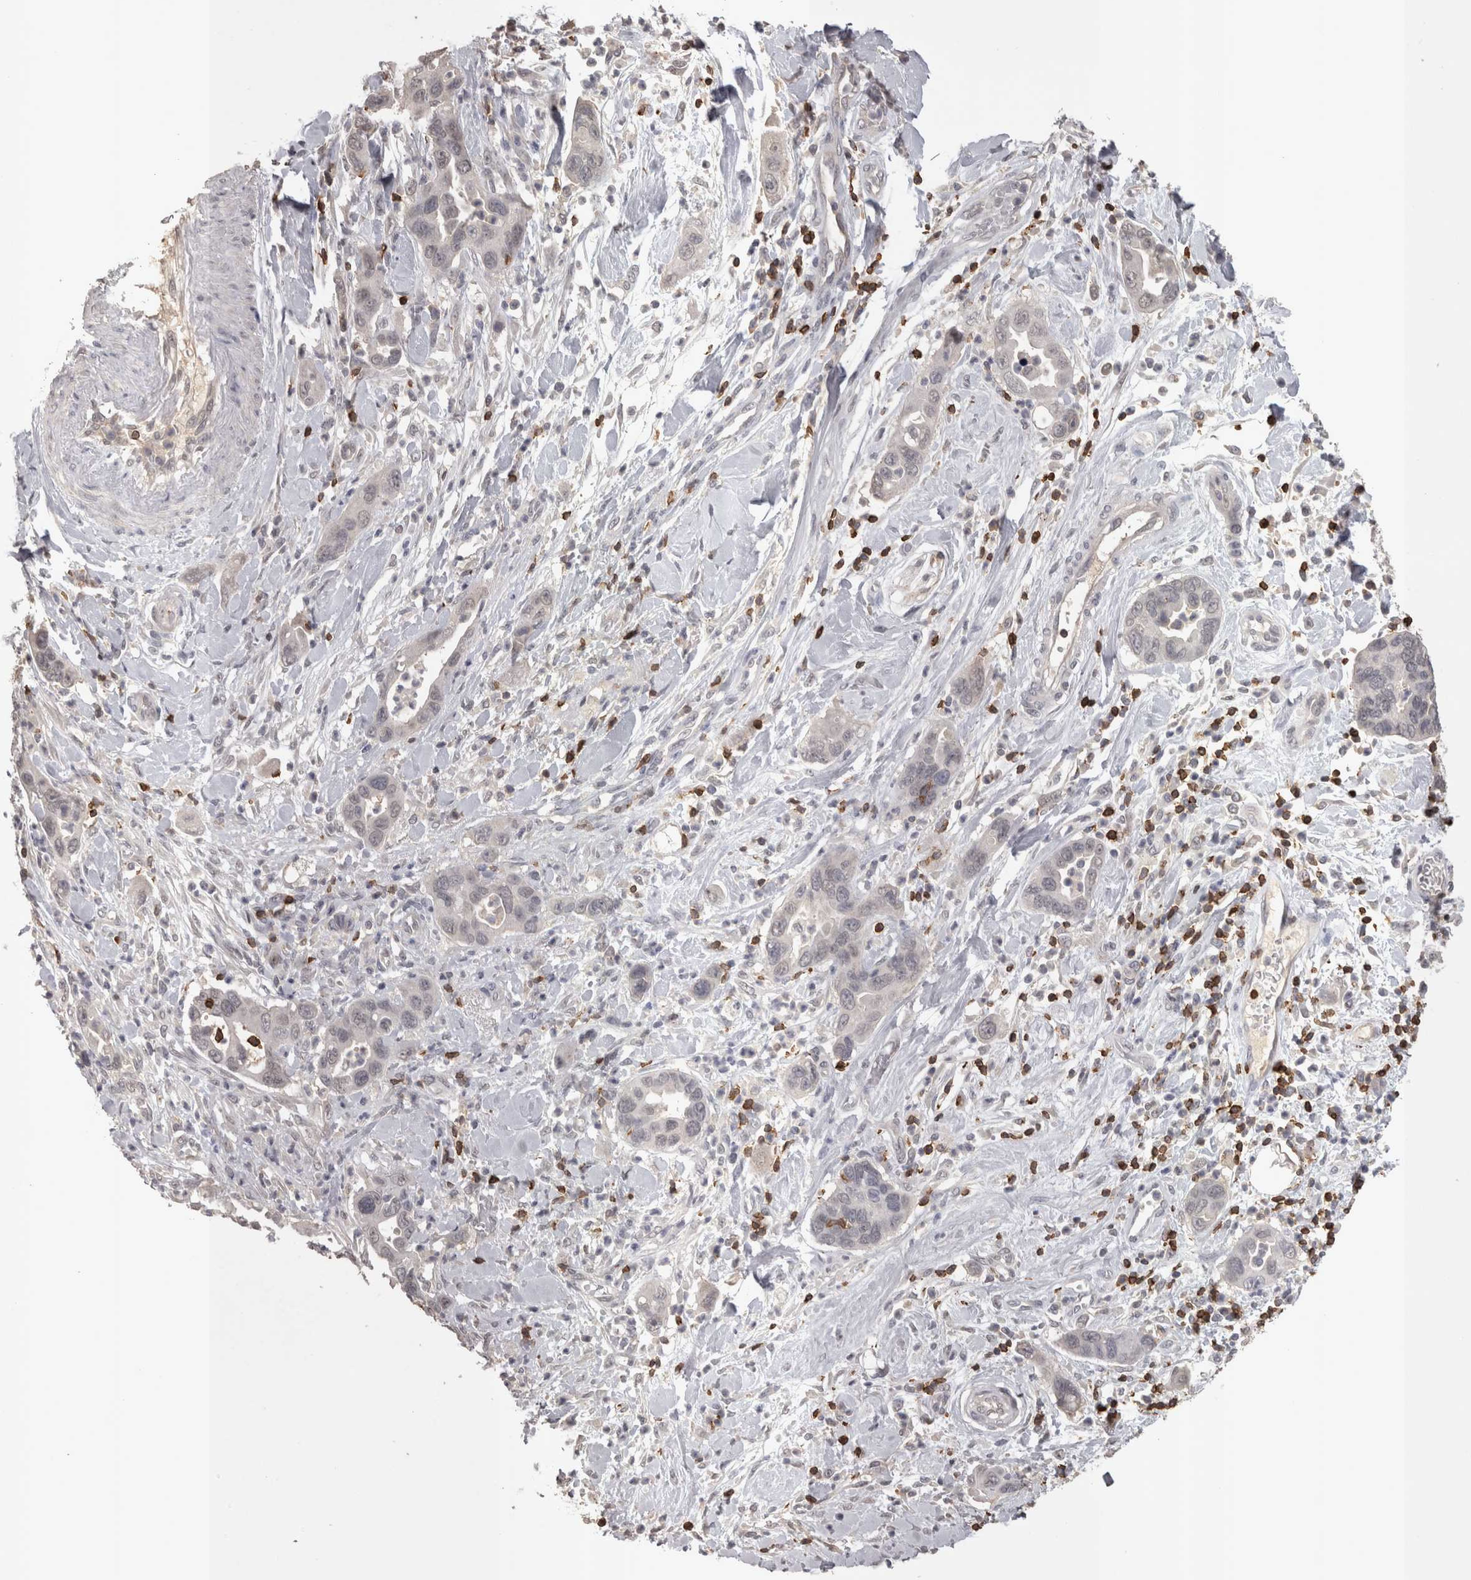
{"staining": {"intensity": "weak", "quantity": "<25%", "location": "nuclear"}, "tissue": "pancreatic cancer", "cell_type": "Tumor cells", "image_type": "cancer", "snomed": [{"axis": "morphology", "description": "Adenocarcinoma, NOS"}, {"axis": "topography", "description": "Pancreas"}], "caption": "IHC photomicrograph of neoplastic tissue: pancreatic adenocarcinoma stained with DAB displays no significant protein positivity in tumor cells.", "gene": "SKAP1", "patient": {"sex": "female", "age": 71}}